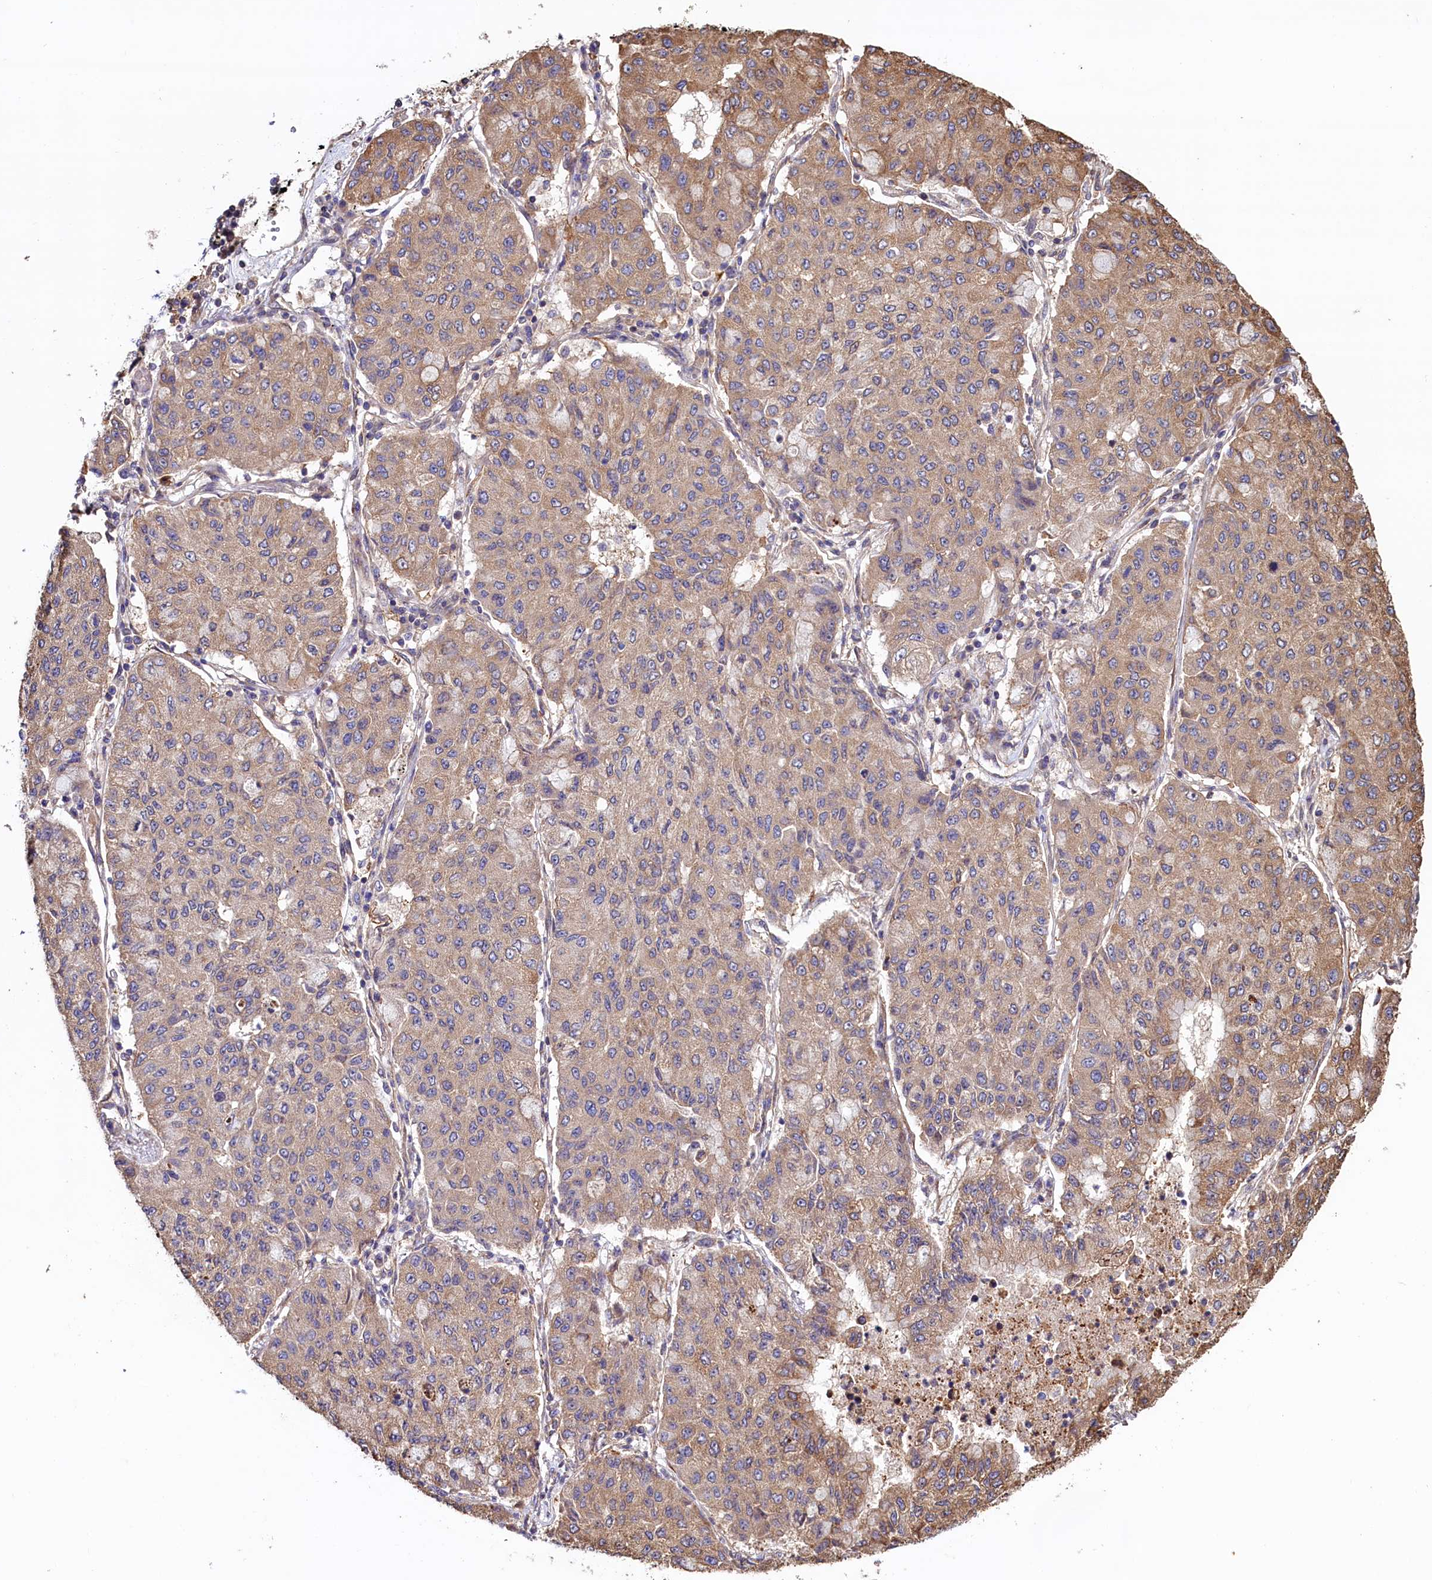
{"staining": {"intensity": "moderate", "quantity": "25%-75%", "location": "cytoplasmic/membranous"}, "tissue": "lung cancer", "cell_type": "Tumor cells", "image_type": "cancer", "snomed": [{"axis": "morphology", "description": "Squamous cell carcinoma, NOS"}, {"axis": "topography", "description": "Lung"}], "caption": "High-power microscopy captured an immunohistochemistry image of squamous cell carcinoma (lung), revealing moderate cytoplasmic/membranous staining in about 25%-75% of tumor cells. (brown staining indicates protein expression, while blue staining denotes nuclei).", "gene": "ATXN2L", "patient": {"sex": "male", "age": 74}}